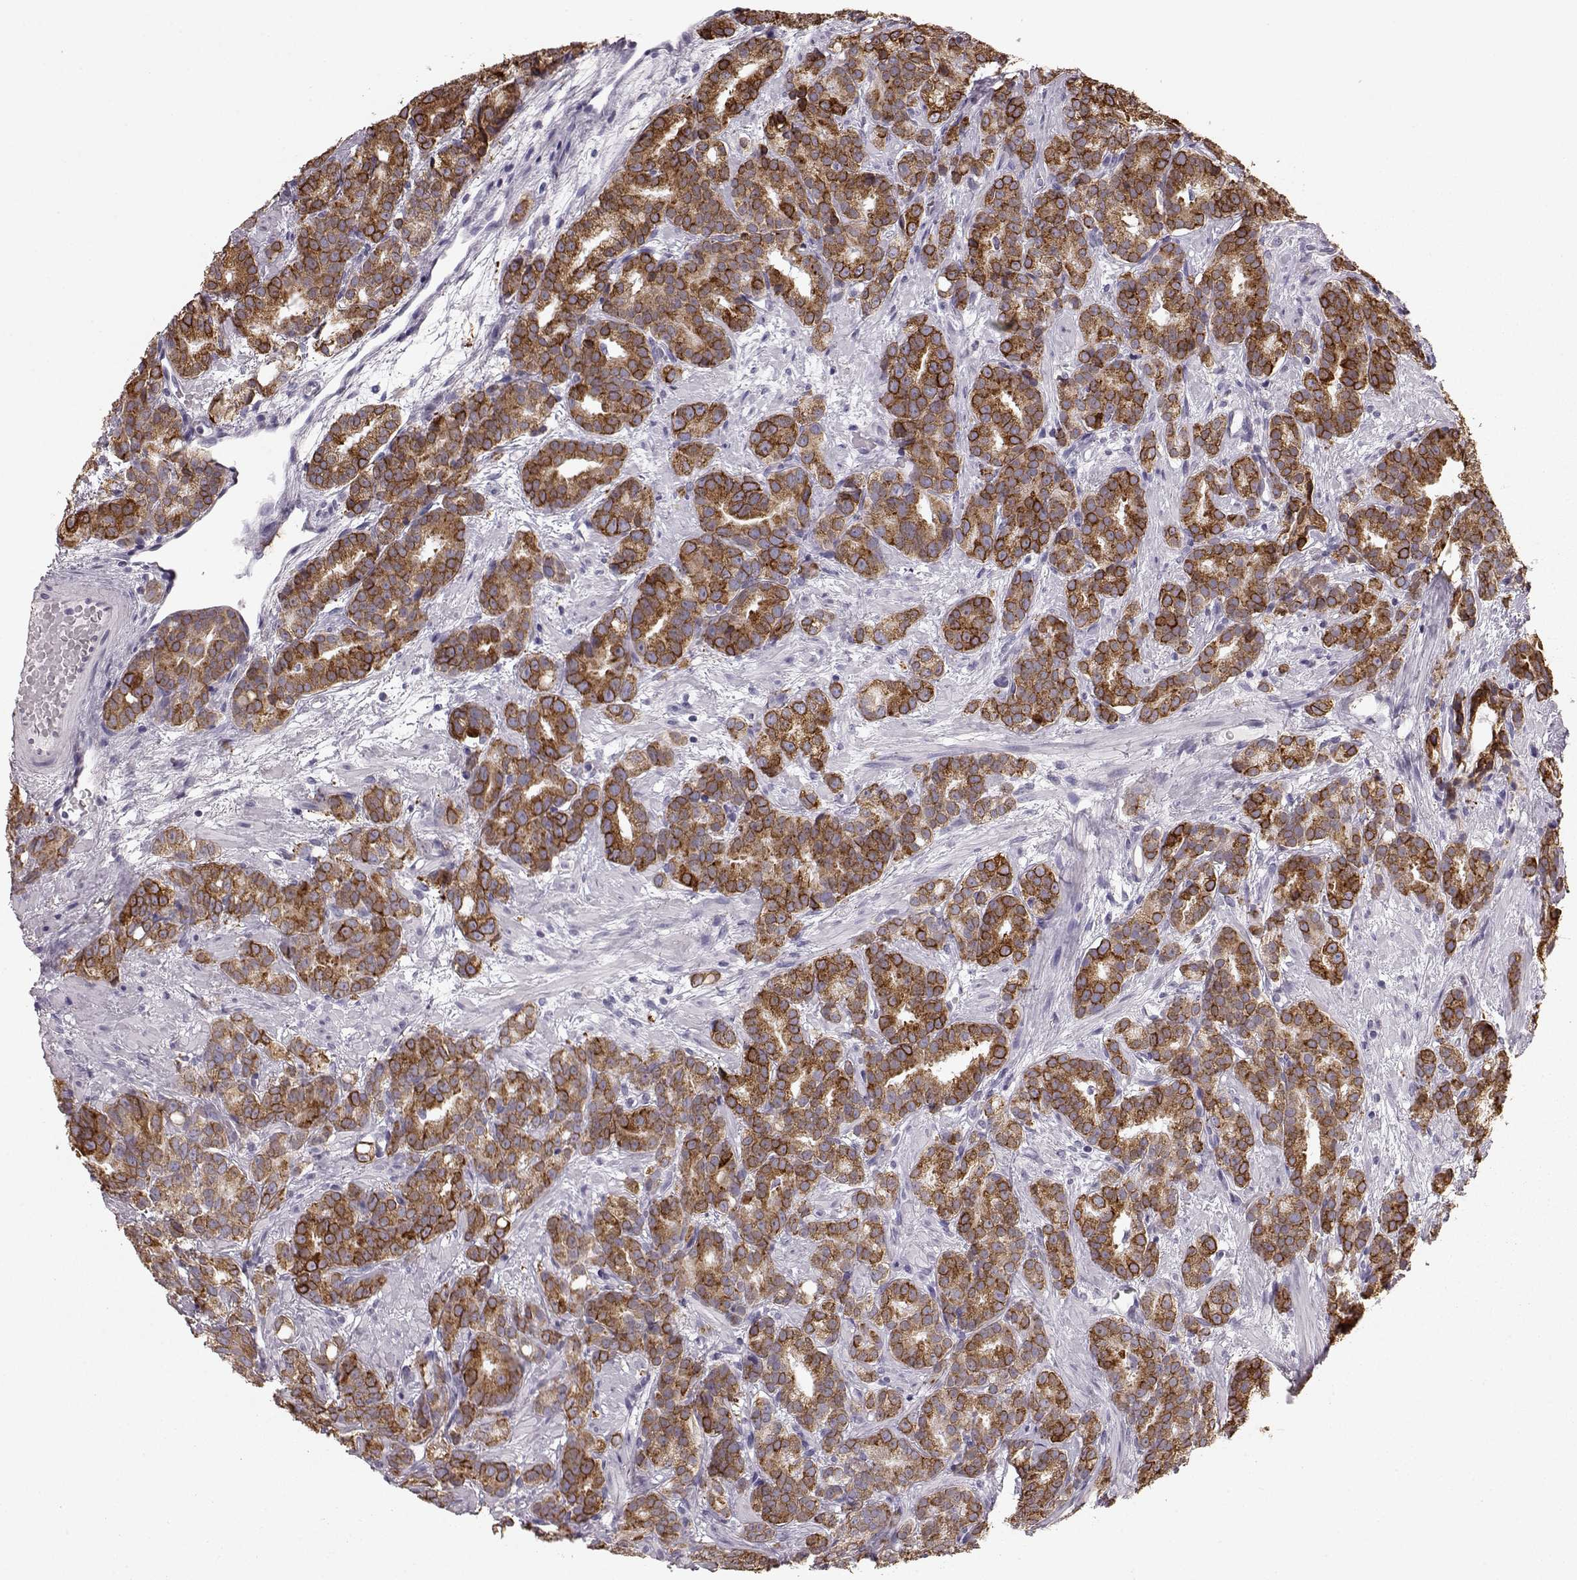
{"staining": {"intensity": "strong", "quantity": ">75%", "location": "cytoplasmic/membranous"}, "tissue": "prostate cancer", "cell_type": "Tumor cells", "image_type": "cancer", "snomed": [{"axis": "morphology", "description": "Adenocarcinoma, High grade"}, {"axis": "topography", "description": "Prostate"}], "caption": "There is high levels of strong cytoplasmic/membranous positivity in tumor cells of prostate high-grade adenocarcinoma, as demonstrated by immunohistochemical staining (brown color).", "gene": "ELOVL5", "patient": {"sex": "male", "age": 90}}